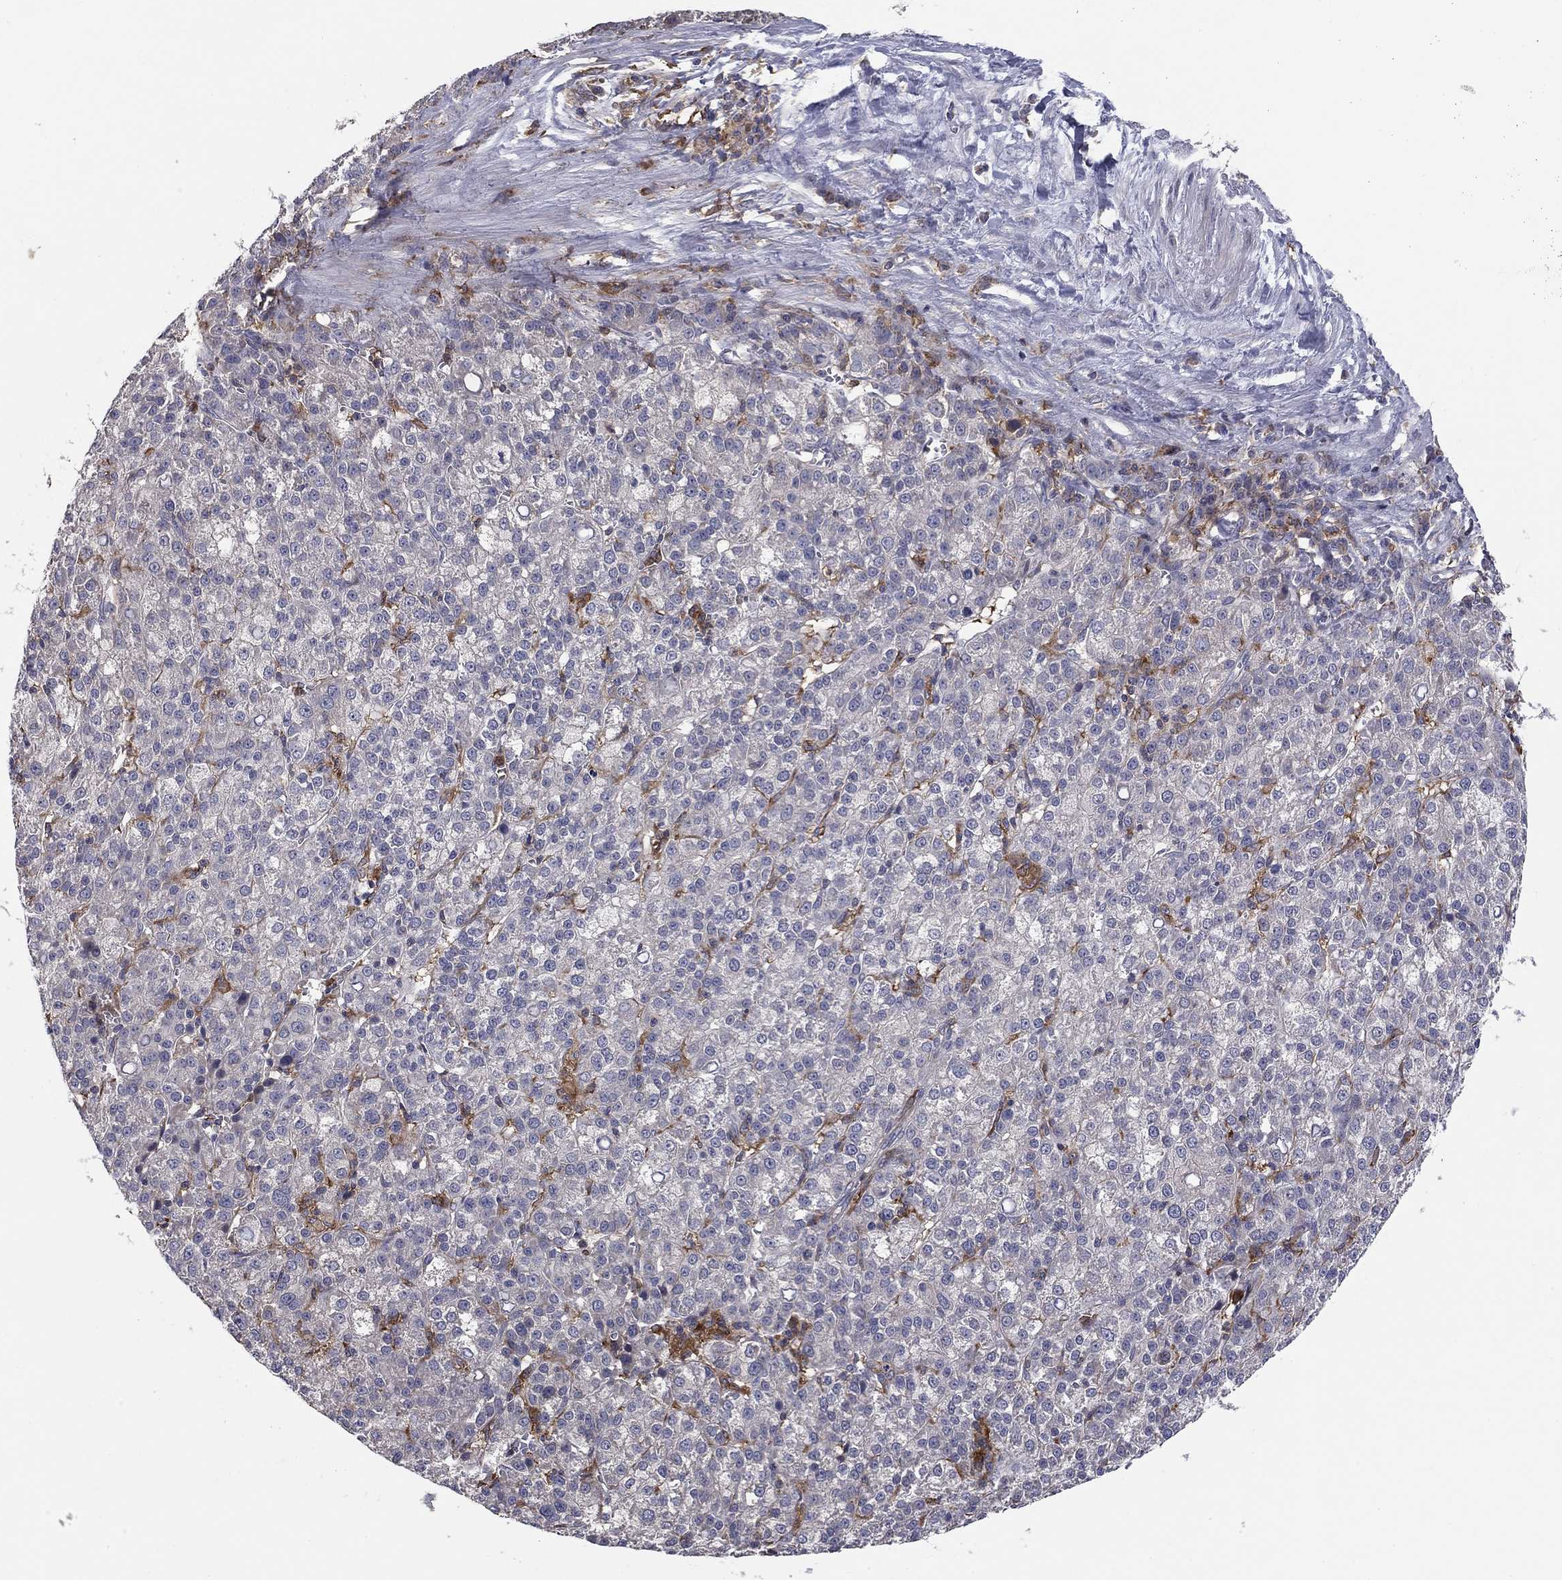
{"staining": {"intensity": "negative", "quantity": "none", "location": "none"}, "tissue": "liver cancer", "cell_type": "Tumor cells", "image_type": "cancer", "snomed": [{"axis": "morphology", "description": "Carcinoma, Hepatocellular, NOS"}, {"axis": "topography", "description": "Liver"}], "caption": "There is no significant positivity in tumor cells of liver cancer (hepatocellular carcinoma).", "gene": "PLCB2", "patient": {"sex": "female", "age": 60}}